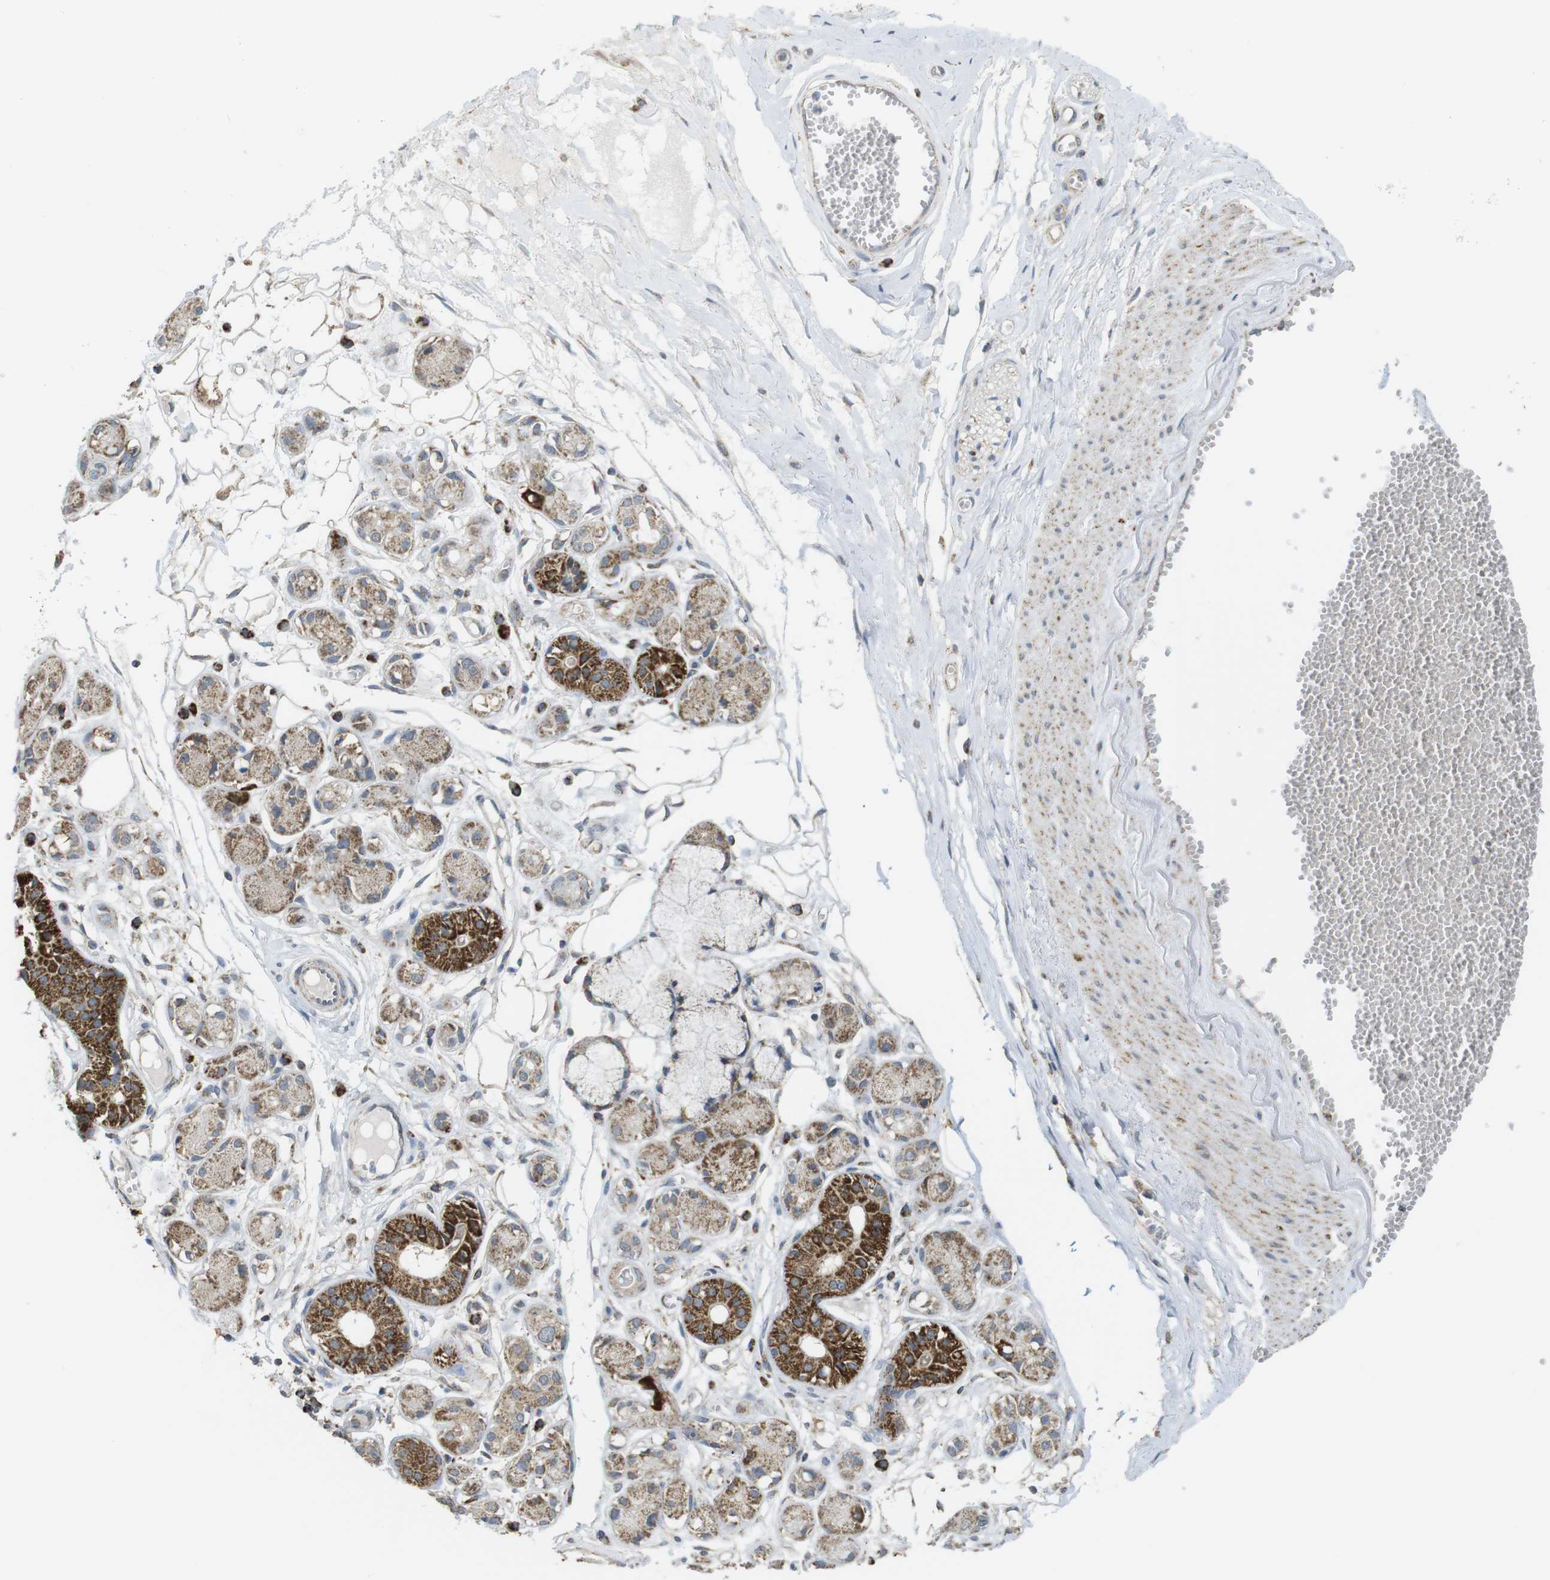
{"staining": {"intensity": "strong", "quantity": "25%-75%", "location": "cytoplasmic/membranous"}, "tissue": "adipose tissue", "cell_type": "Adipocytes", "image_type": "normal", "snomed": [{"axis": "morphology", "description": "Normal tissue, NOS"}, {"axis": "morphology", "description": "Inflammation, NOS"}, {"axis": "topography", "description": "Salivary gland"}, {"axis": "topography", "description": "Peripheral nerve tissue"}], "caption": "Protein analysis of unremarkable adipose tissue reveals strong cytoplasmic/membranous staining in approximately 25%-75% of adipocytes. (DAB IHC with brightfield microscopy, high magnification).", "gene": "CALHM2", "patient": {"sex": "female", "age": 75}}